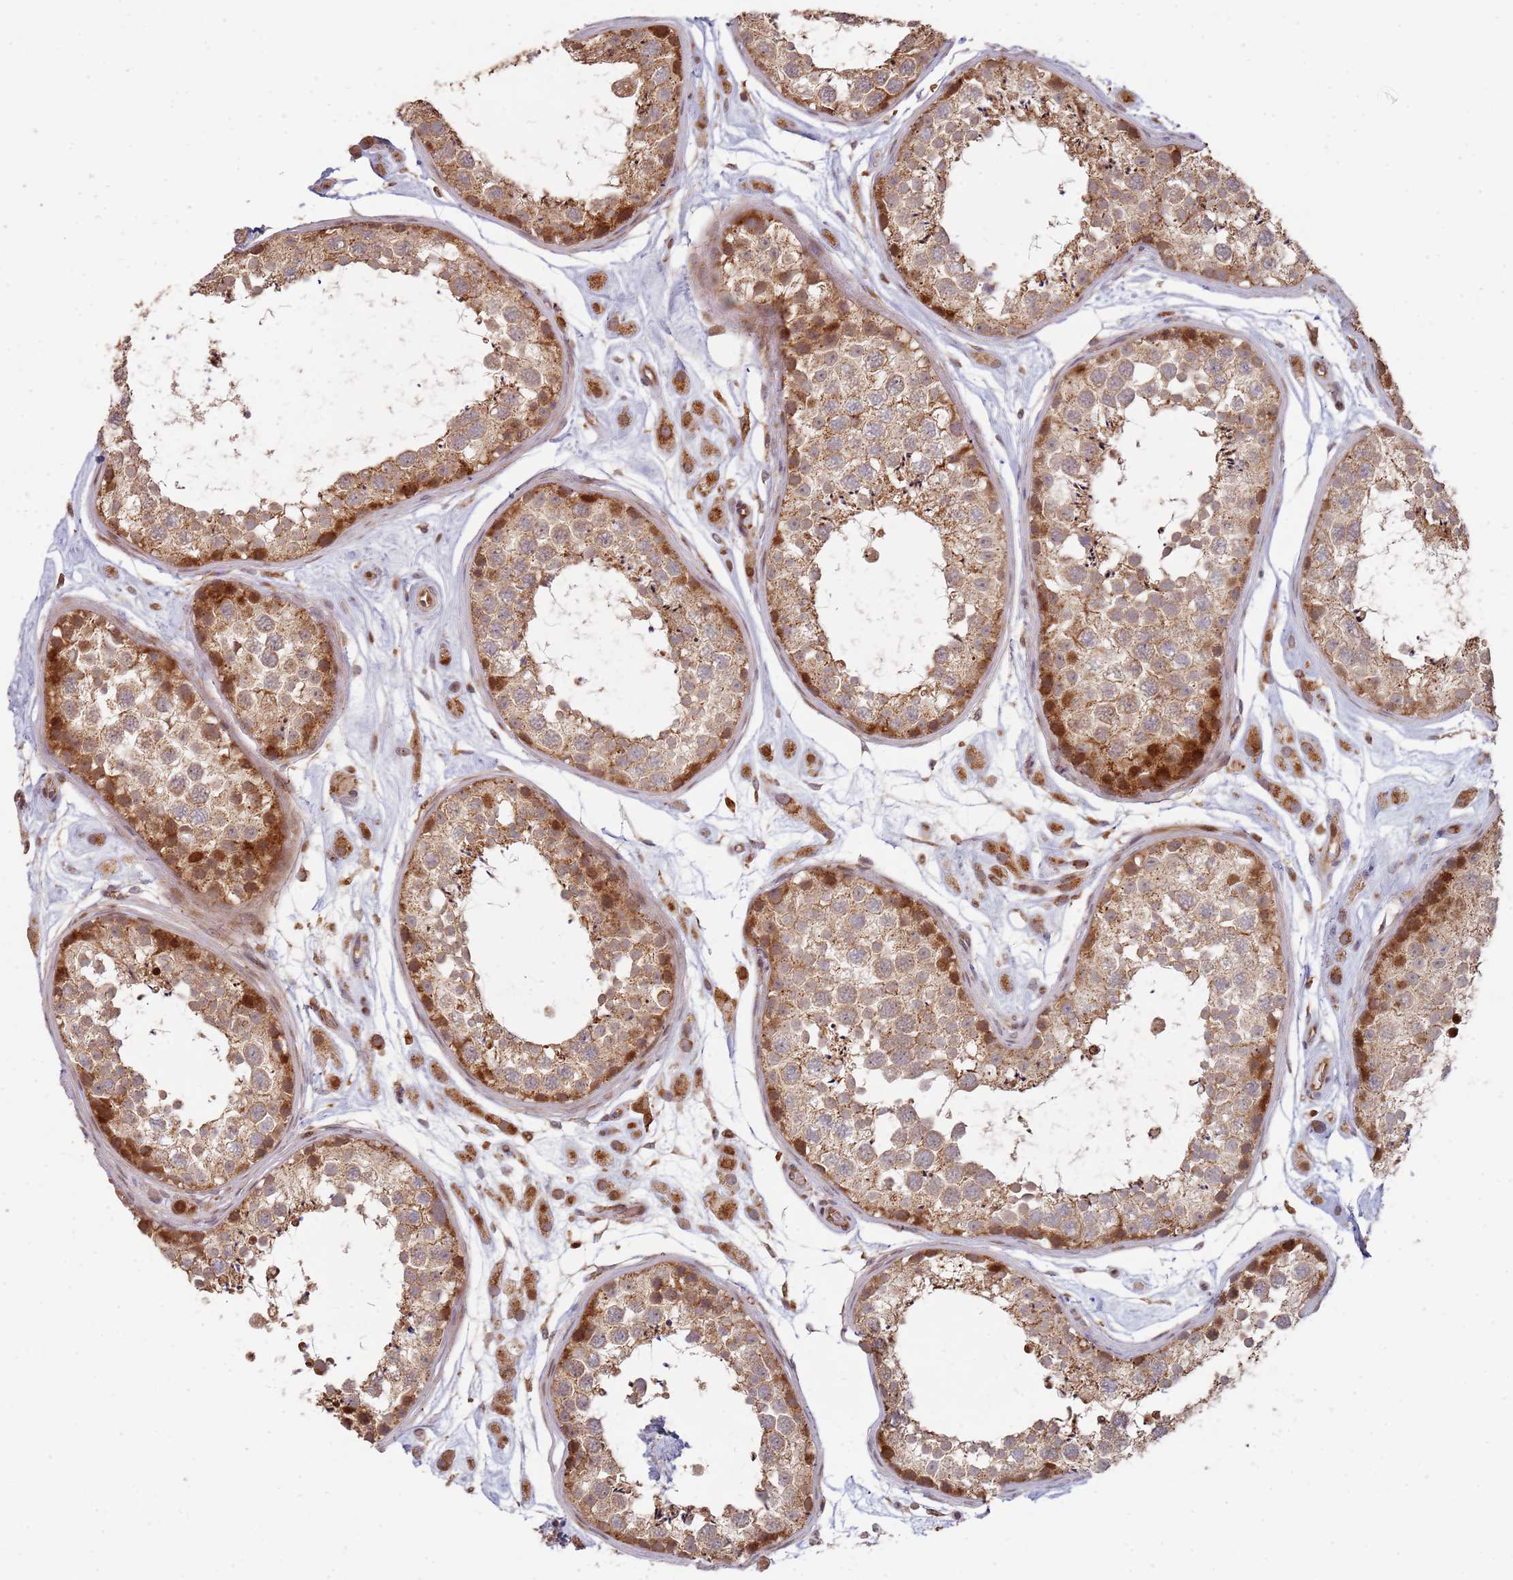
{"staining": {"intensity": "moderate", "quantity": ">75%", "location": "cytoplasmic/membranous"}, "tissue": "testis", "cell_type": "Cells in seminiferous ducts", "image_type": "normal", "snomed": [{"axis": "morphology", "description": "Normal tissue, NOS"}, {"axis": "topography", "description": "Testis"}], "caption": "Moderate cytoplasmic/membranous positivity for a protein is identified in about >75% of cells in seminiferous ducts of unremarkable testis using immunohistochemistry.", "gene": "MPEG1", "patient": {"sex": "male", "age": 25}}